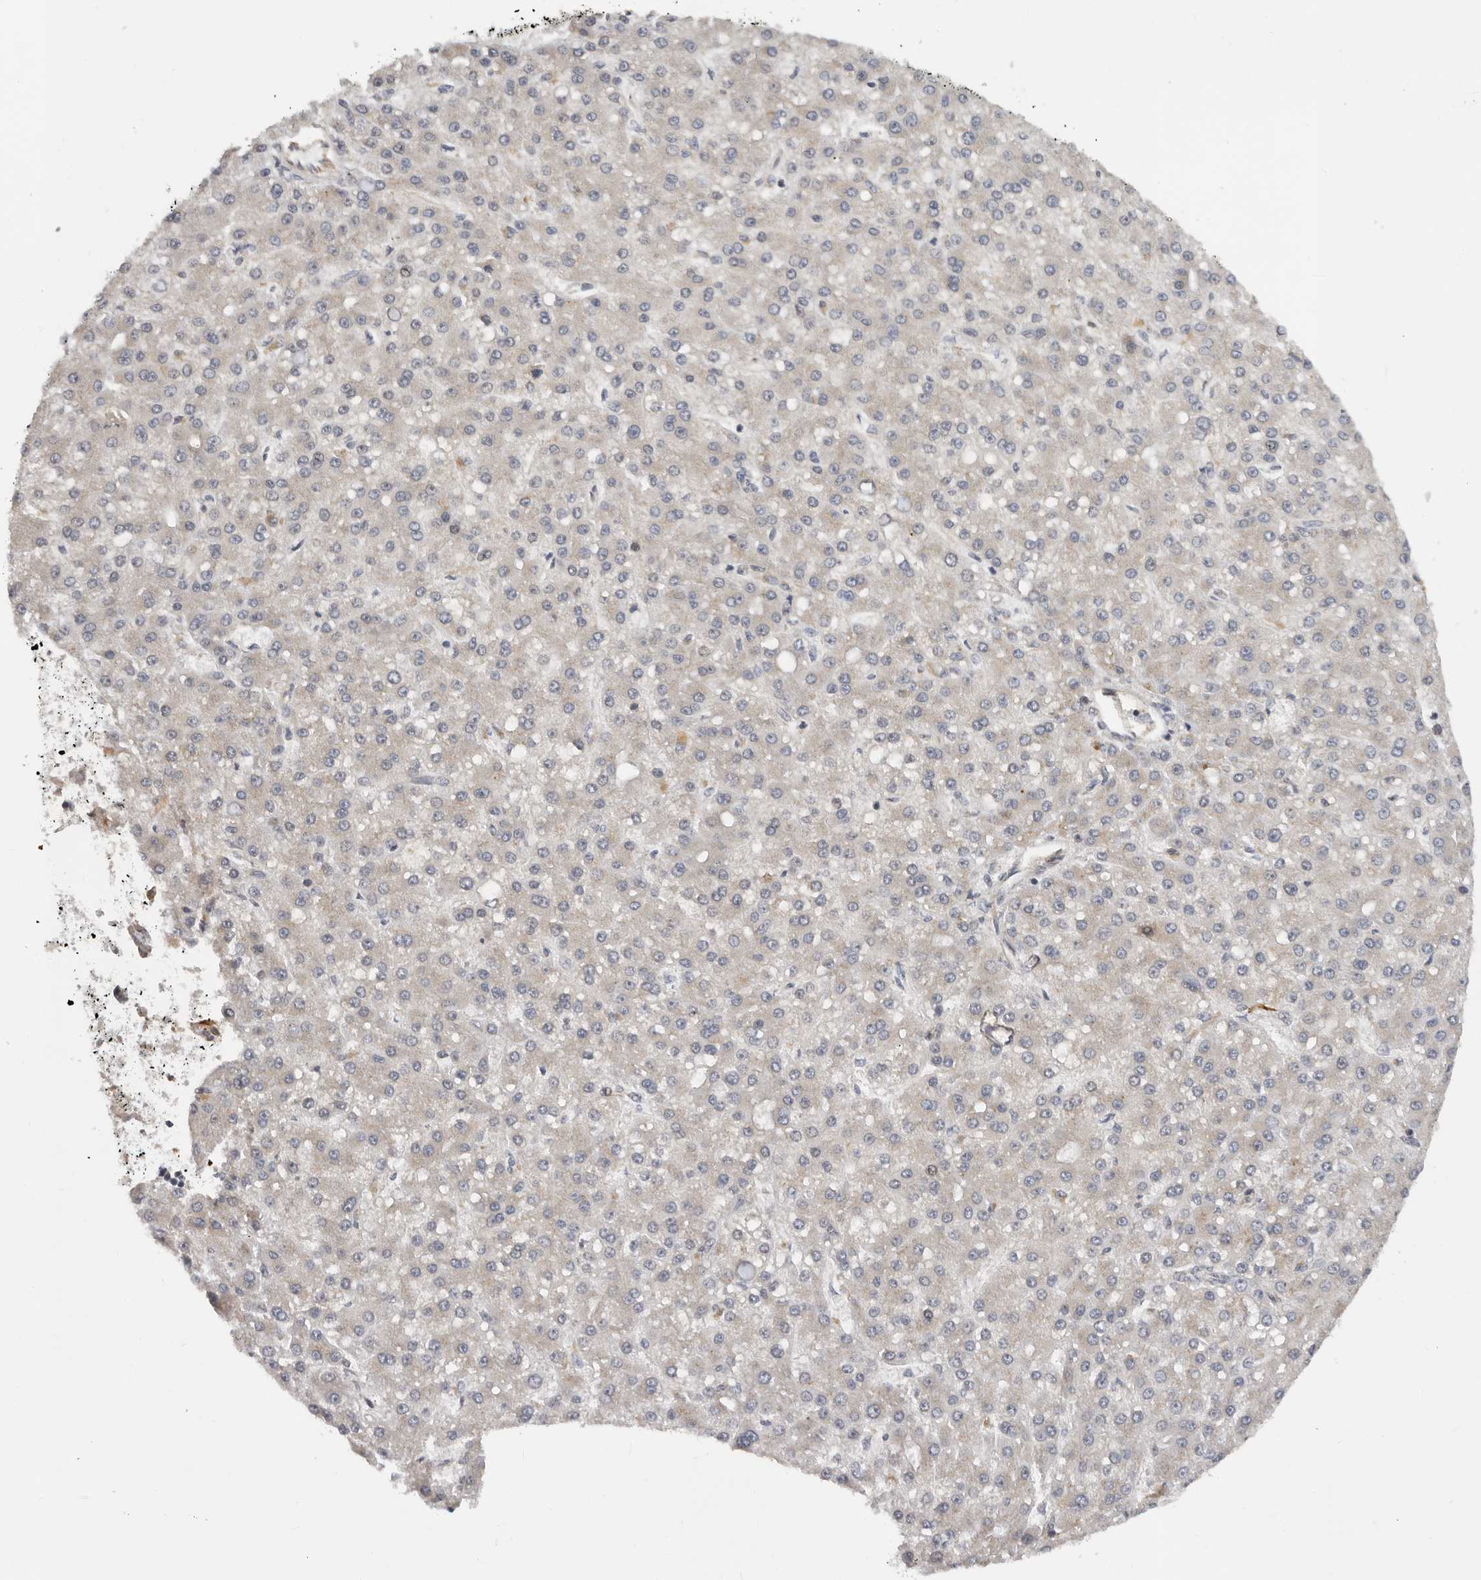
{"staining": {"intensity": "negative", "quantity": "none", "location": "none"}, "tissue": "liver cancer", "cell_type": "Tumor cells", "image_type": "cancer", "snomed": [{"axis": "morphology", "description": "Carcinoma, Hepatocellular, NOS"}, {"axis": "topography", "description": "Liver"}], "caption": "An immunohistochemistry (IHC) micrograph of liver hepatocellular carcinoma is shown. There is no staining in tumor cells of liver hepatocellular carcinoma. Nuclei are stained in blue.", "gene": "RNF157", "patient": {"sex": "male", "age": 67}}